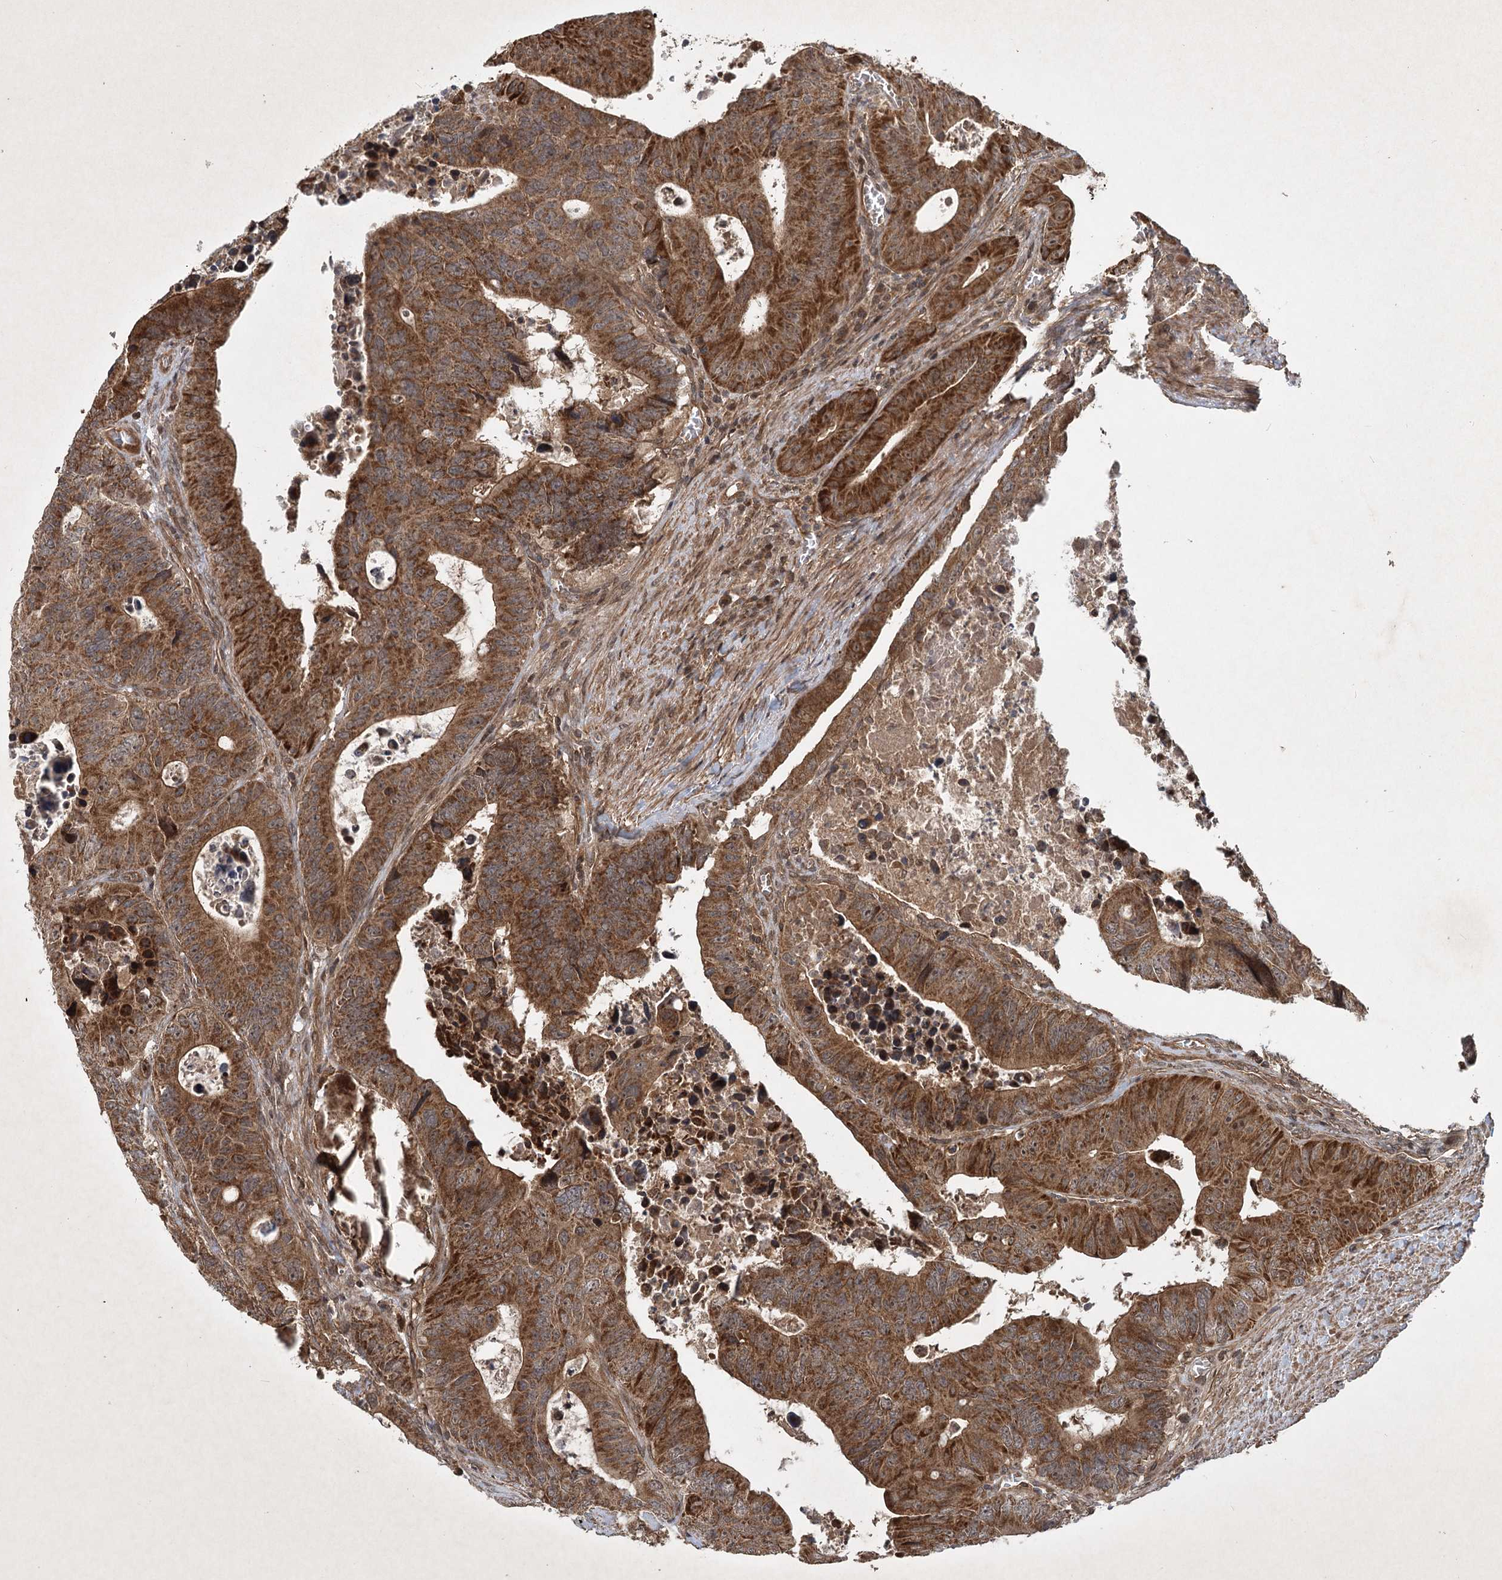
{"staining": {"intensity": "moderate", "quantity": ">75%", "location": "cytoplasmic/membranous"}, "tissue": "colorectal cancer", "cell_type": "Tumor cells", "image_type": "cancer", "snomed": [{"axis": "morphology", "description": "Adenocarcinoma, NOS"}, {"axis": "topography", "description": "Colon"}], "caption": "Brown immunohistochemical staining in human colorectal cancer (adenocarcinoma) demonstrates moderate cytoplasmic/membranous staining in approximately >75% of tumor cells.", "gene": "INSIG2", "patient": {"sex": "male", "age": 87}}